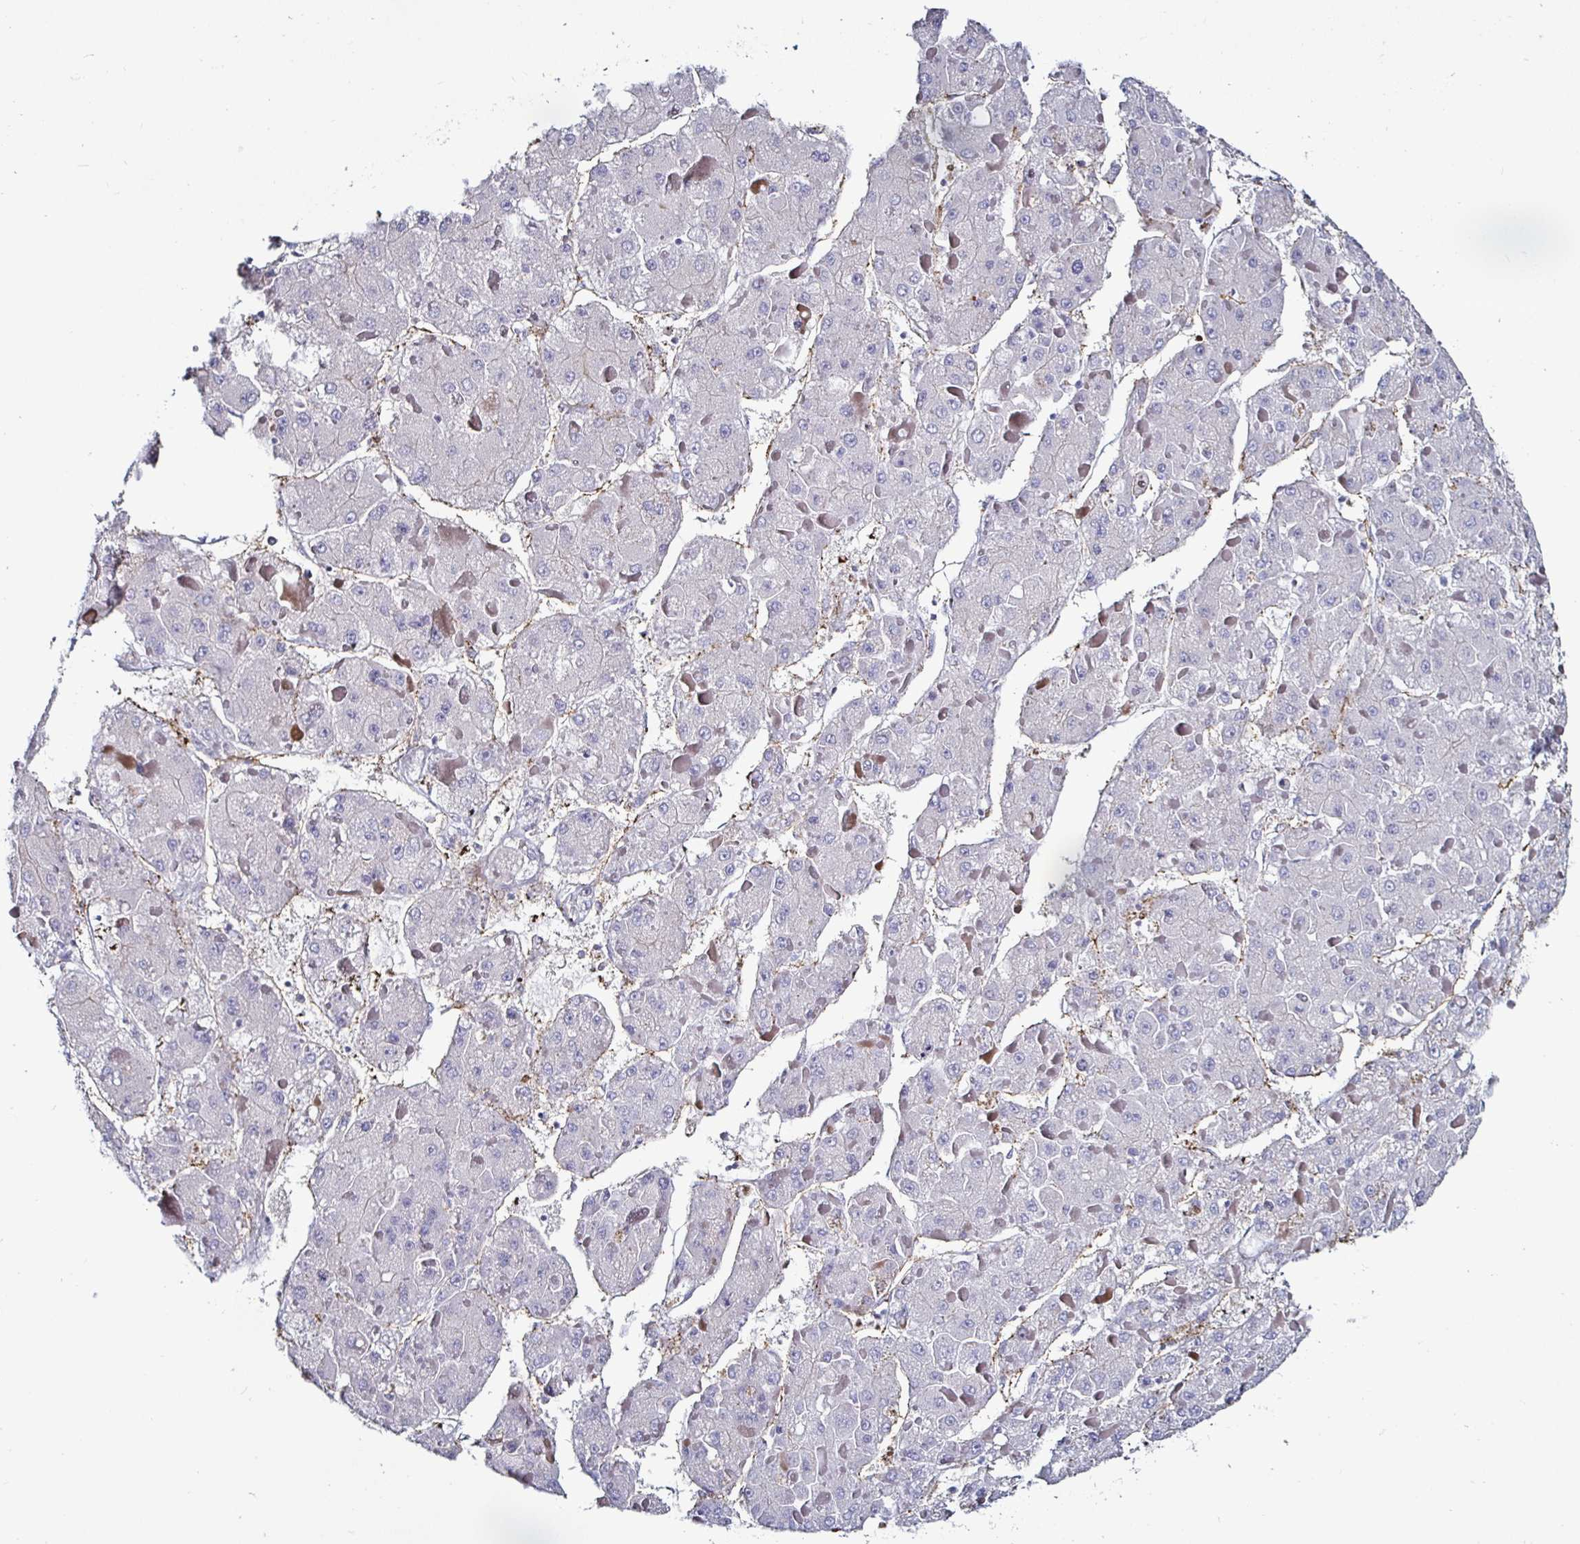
{"staining": {"intensity": "negative", "quantity": "none", "location": "none"}, "tissue": "liver cancer", "cell_type": "Tumor cells", "image_type": "cancer", "snomed": [{"axis": "morphology", "description": "Carcinoma, Hepatocellular, NOS"}, {"axis": "topography", "description": "Liver"}], "caption": "Immunohistochemical staining of liver cancer exhibits no significant positivity in tumor cells.", "gene": "ACSBG2", "patient": {"sex": "female", "age": 73}}